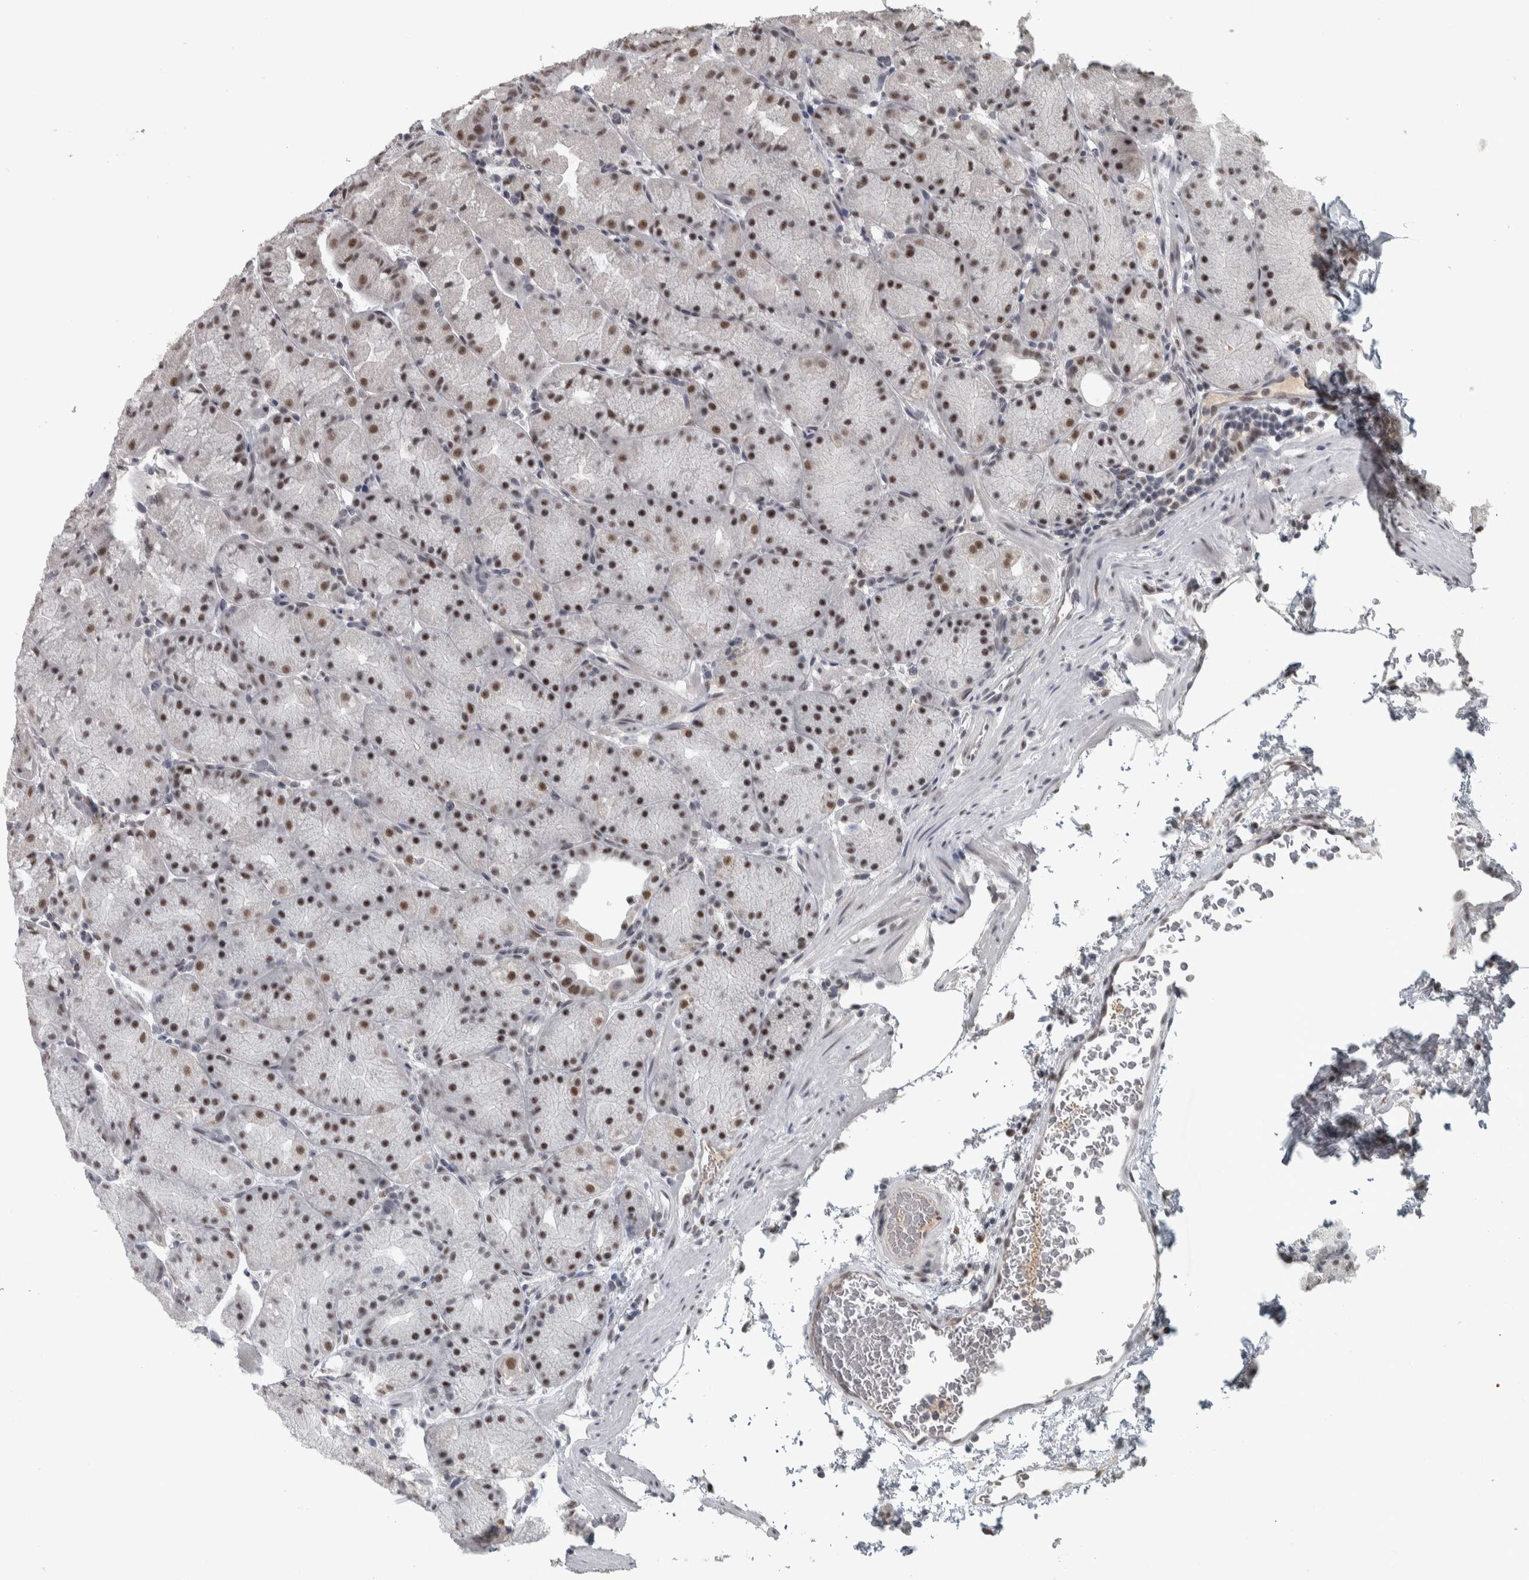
{"staining": {"intensity": "moderate", "quantity": ">75%", "location": "nuclear"}, "tissue": "stomach", "cell_type": "Glandular cells", "image_type": "normal", "snomed": [{"axis": "morphology", "description": "Normal tissue, NOS"}, {"axis": "topography", "description": "Stomach, upper"}, {"axis": "topography", "description": "Stomach"}], "caption": "An image of human stomach stained for a protein exhibits moderate nuclear brown staining in glandular cells. (Brightfield microscopy of DAB IHC at high magnification).", "gene": "DDX42", "patient": {"sex": "male", "age": 48}}